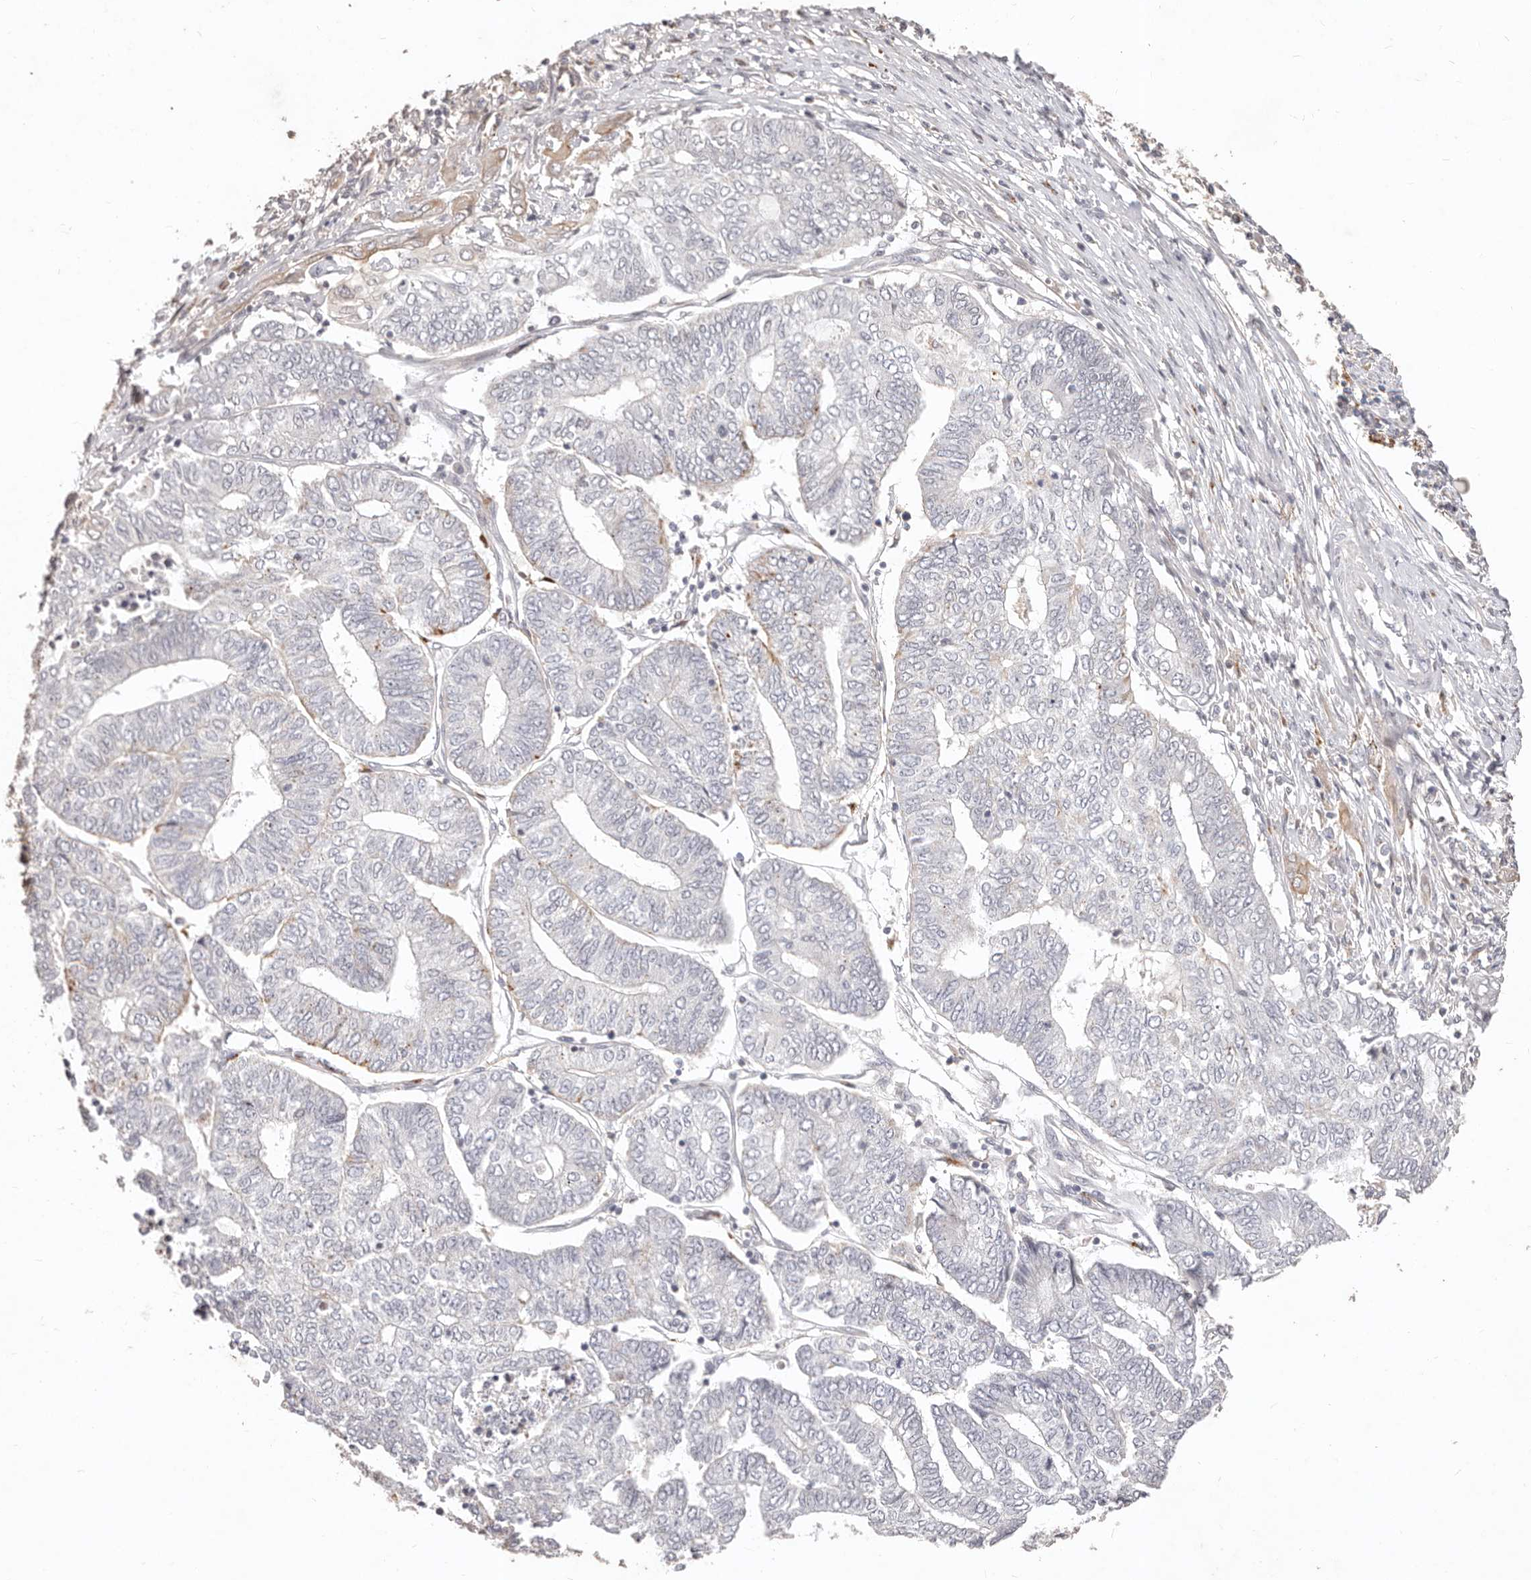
{"staining": {"intensity": "negative", "quantity": "none", "location": "none"}, "tissue": "endometrial cancer", "cell_type": "Tumor cells", "image_type": "cancer", "snomed": [{"axis": "morphology", "description": "Adenocarcinoma, NOS"}, {"axis": "topography", "description": "Uterus"}, {"axis": "topography", "description": "Endometrium"}], "caption": "The immunohistochemistry micrograph has no significant staining in tumor cells of endometrial cancer tissue. The staining was performed using DAB (3,3'-diaminobenzidine) to visualize the protein expression in brown, while the nuclei were stained in blue with hematoxylin (Magnification: 20x).", "gene": "KIF9", "patient": {"sex": "female", "age": 70}}